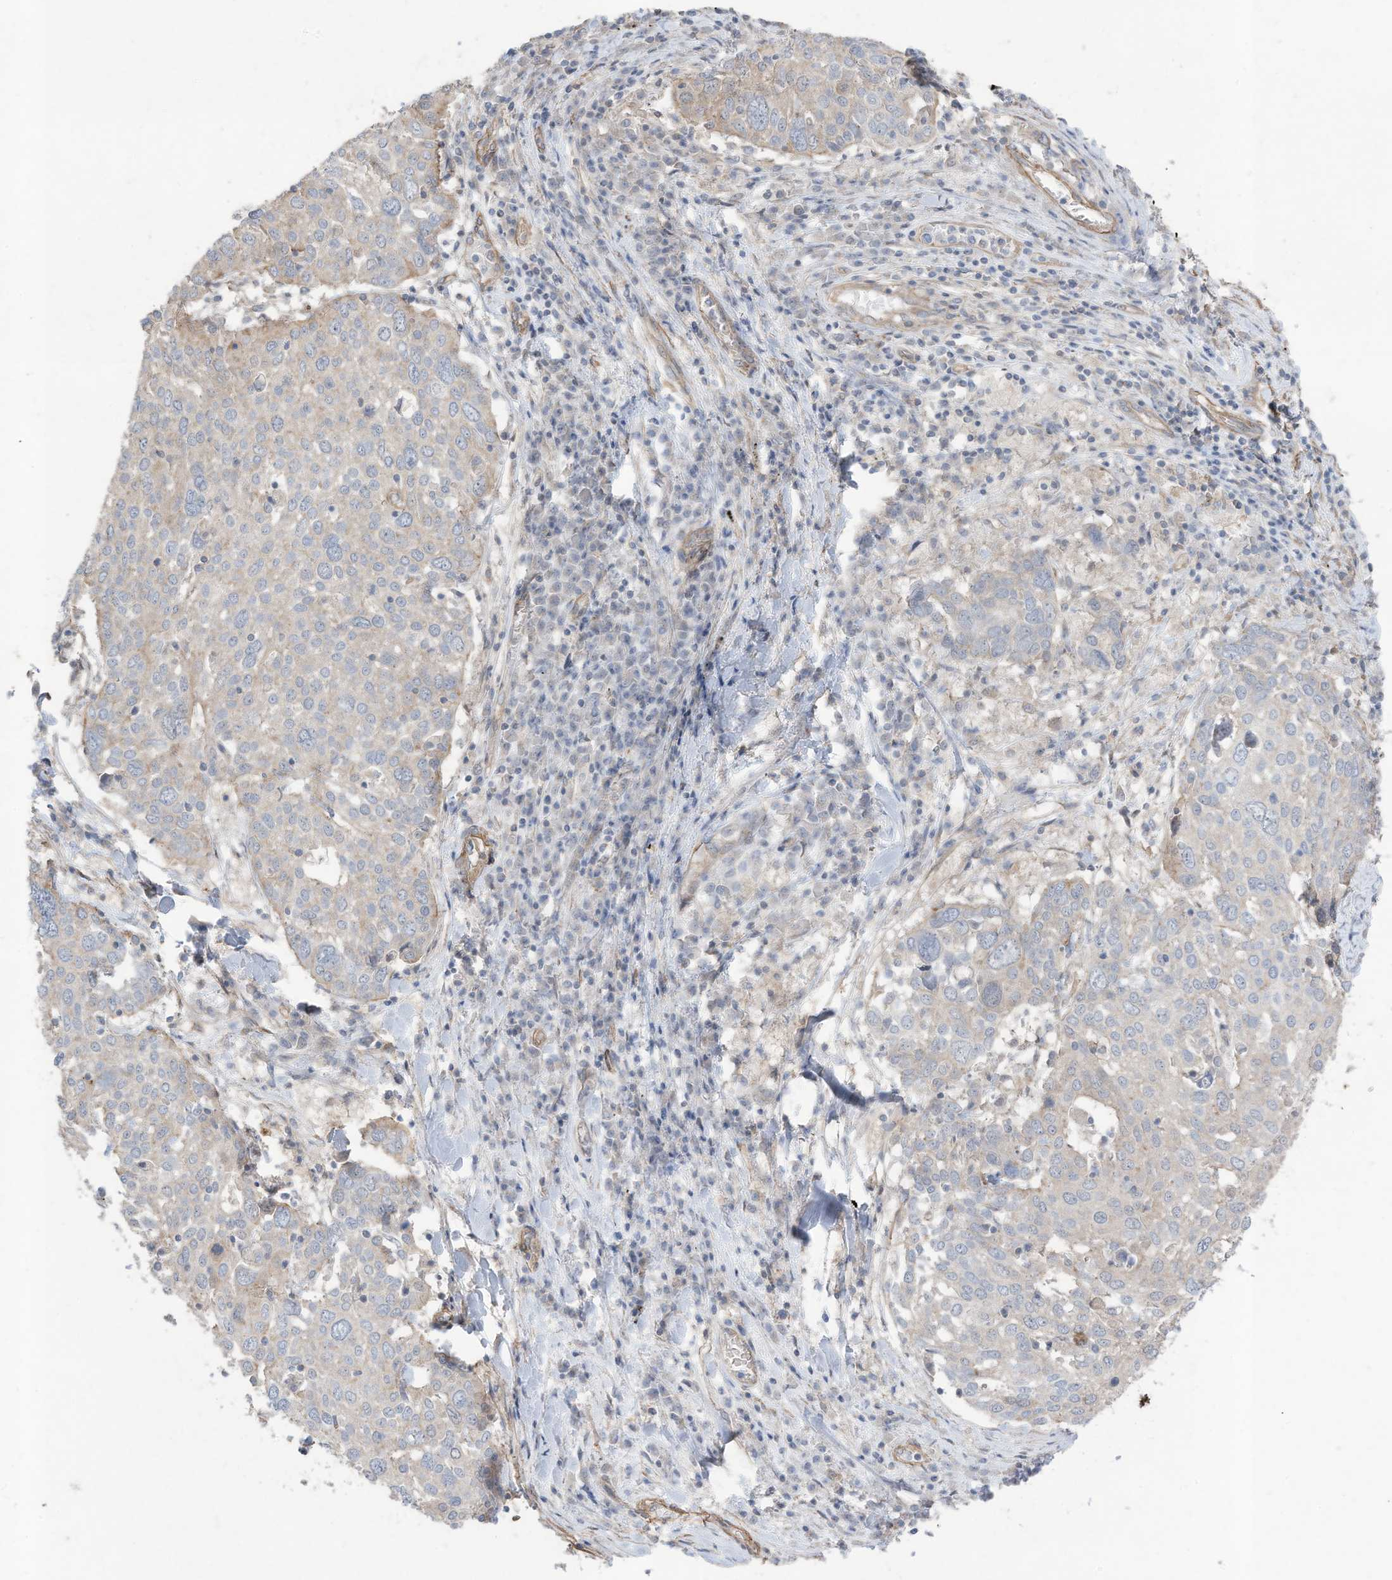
{"staining": {"intensity": "negative", "quantity": "none", "location": "none"}, "tissue": "lung cancer", "cell_type": "Tumor cells", "image_type": "cancer", "snomed": [{"axis": "morphology", "description": "Squamous cell carcinoma, NOS"}, {"axis": "topography", "description": "Lung"}], "caption": "This is a photomicrograph of immunohistochemistry (IHC) staining of squamous cell carcinoma (lung), which shows no expression in tumor cells.", "gene": "SLC17A7", "patient": {"sex": "male", "age": 65}}